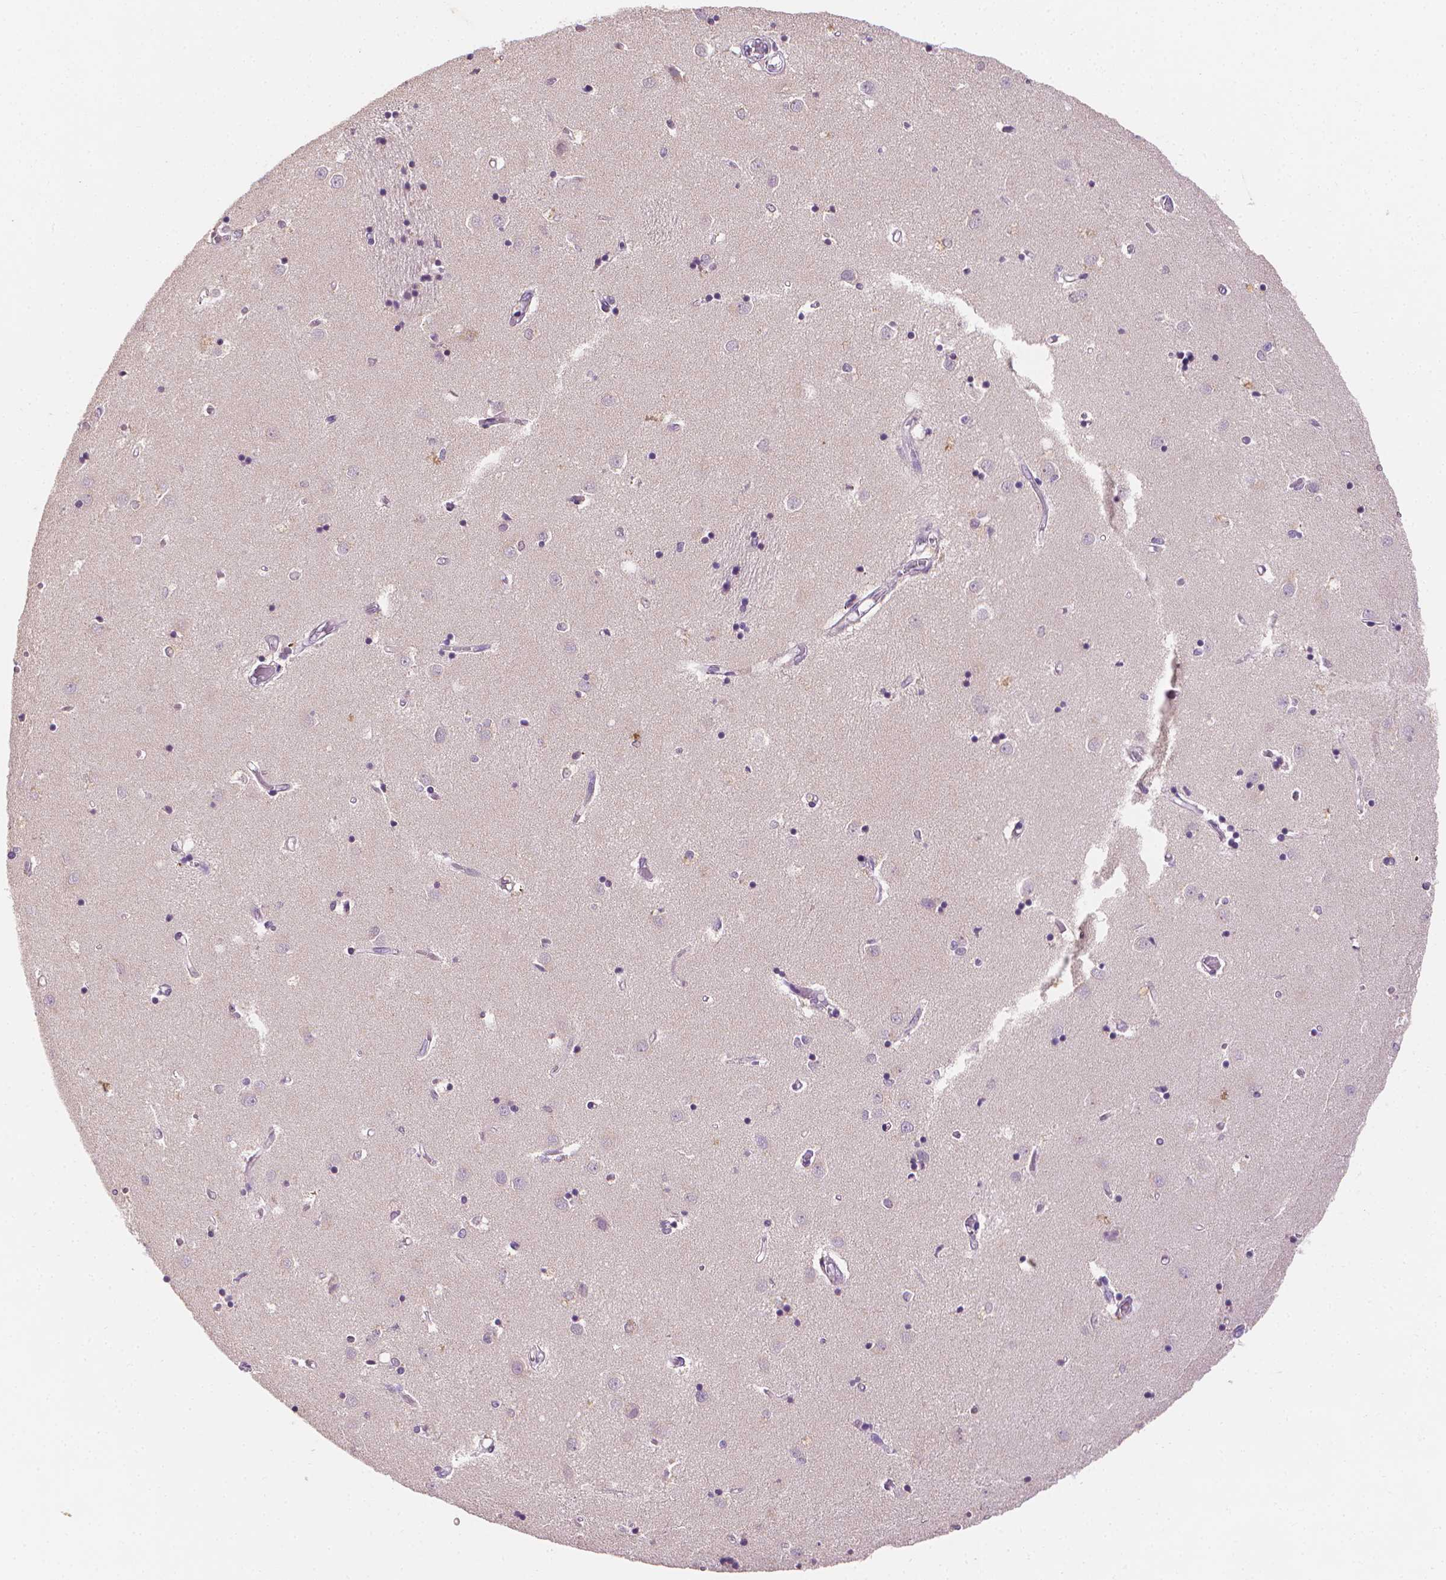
{"staining": {"intensity": "negative", "quantity": "none", "location": "none"}, "tissue": "caudate", "cell_type": "Glial cells", "image_type": "normal", "snomed": [{"axis": "morphology", "description": "Normal tissue, NOS"}, {"axis": "topography", "description": "Lateral ventricle wall"}], "caption": "An immunohistochemistry (IHC) image of benign caudate is shown. There is no staining in glial cells of caudate. (Stains: DAB (3,3'-diaminobenzidine) IHC with hematoxylin counter stain, Microscopy: brightfield microscopy at high magnification).", "gene": "FASN", "patient": {"sex": "male", "age": 54}}